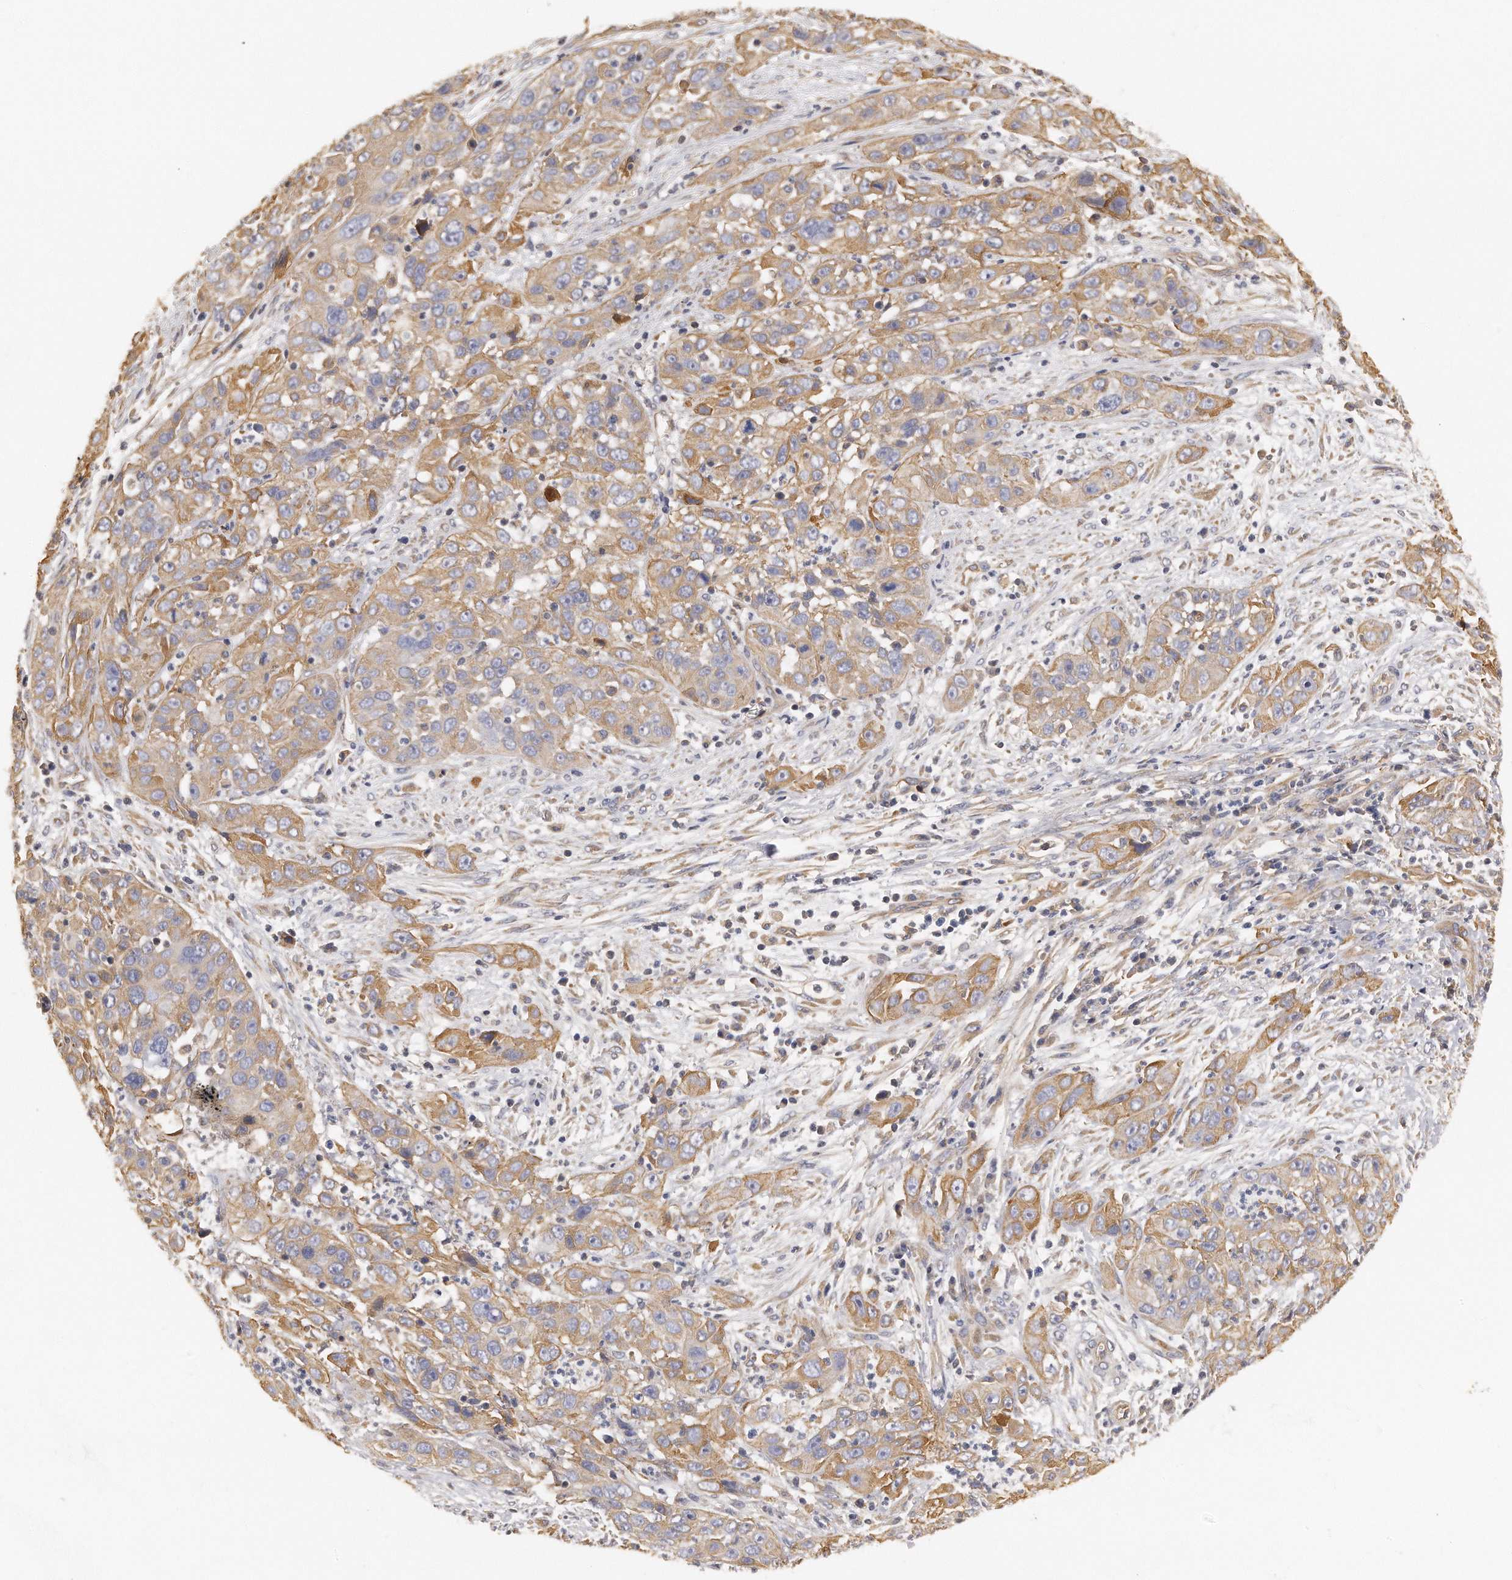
{"staining": {"intensity": "moderate", "quantity": ">75%", "location": "cytoplasmic/membranous"}, "tissue": "cervical cancer", "cell_type": "Tumor cells", "image_type": "cancer", "snomed": [{"axis": "morphology", "description": "Squamous cell carcinoma, NOS"}, {"axis": "topography", "description": "Cervix"}], "caption": "Brown immunohistochemical staining in human cervical cancer demonstrates moderate cytoplasmic/membranous positivity in about >75% of tumor cells.", "gene": "CHST7", "patient": {"sex": "female", "age": 32}}